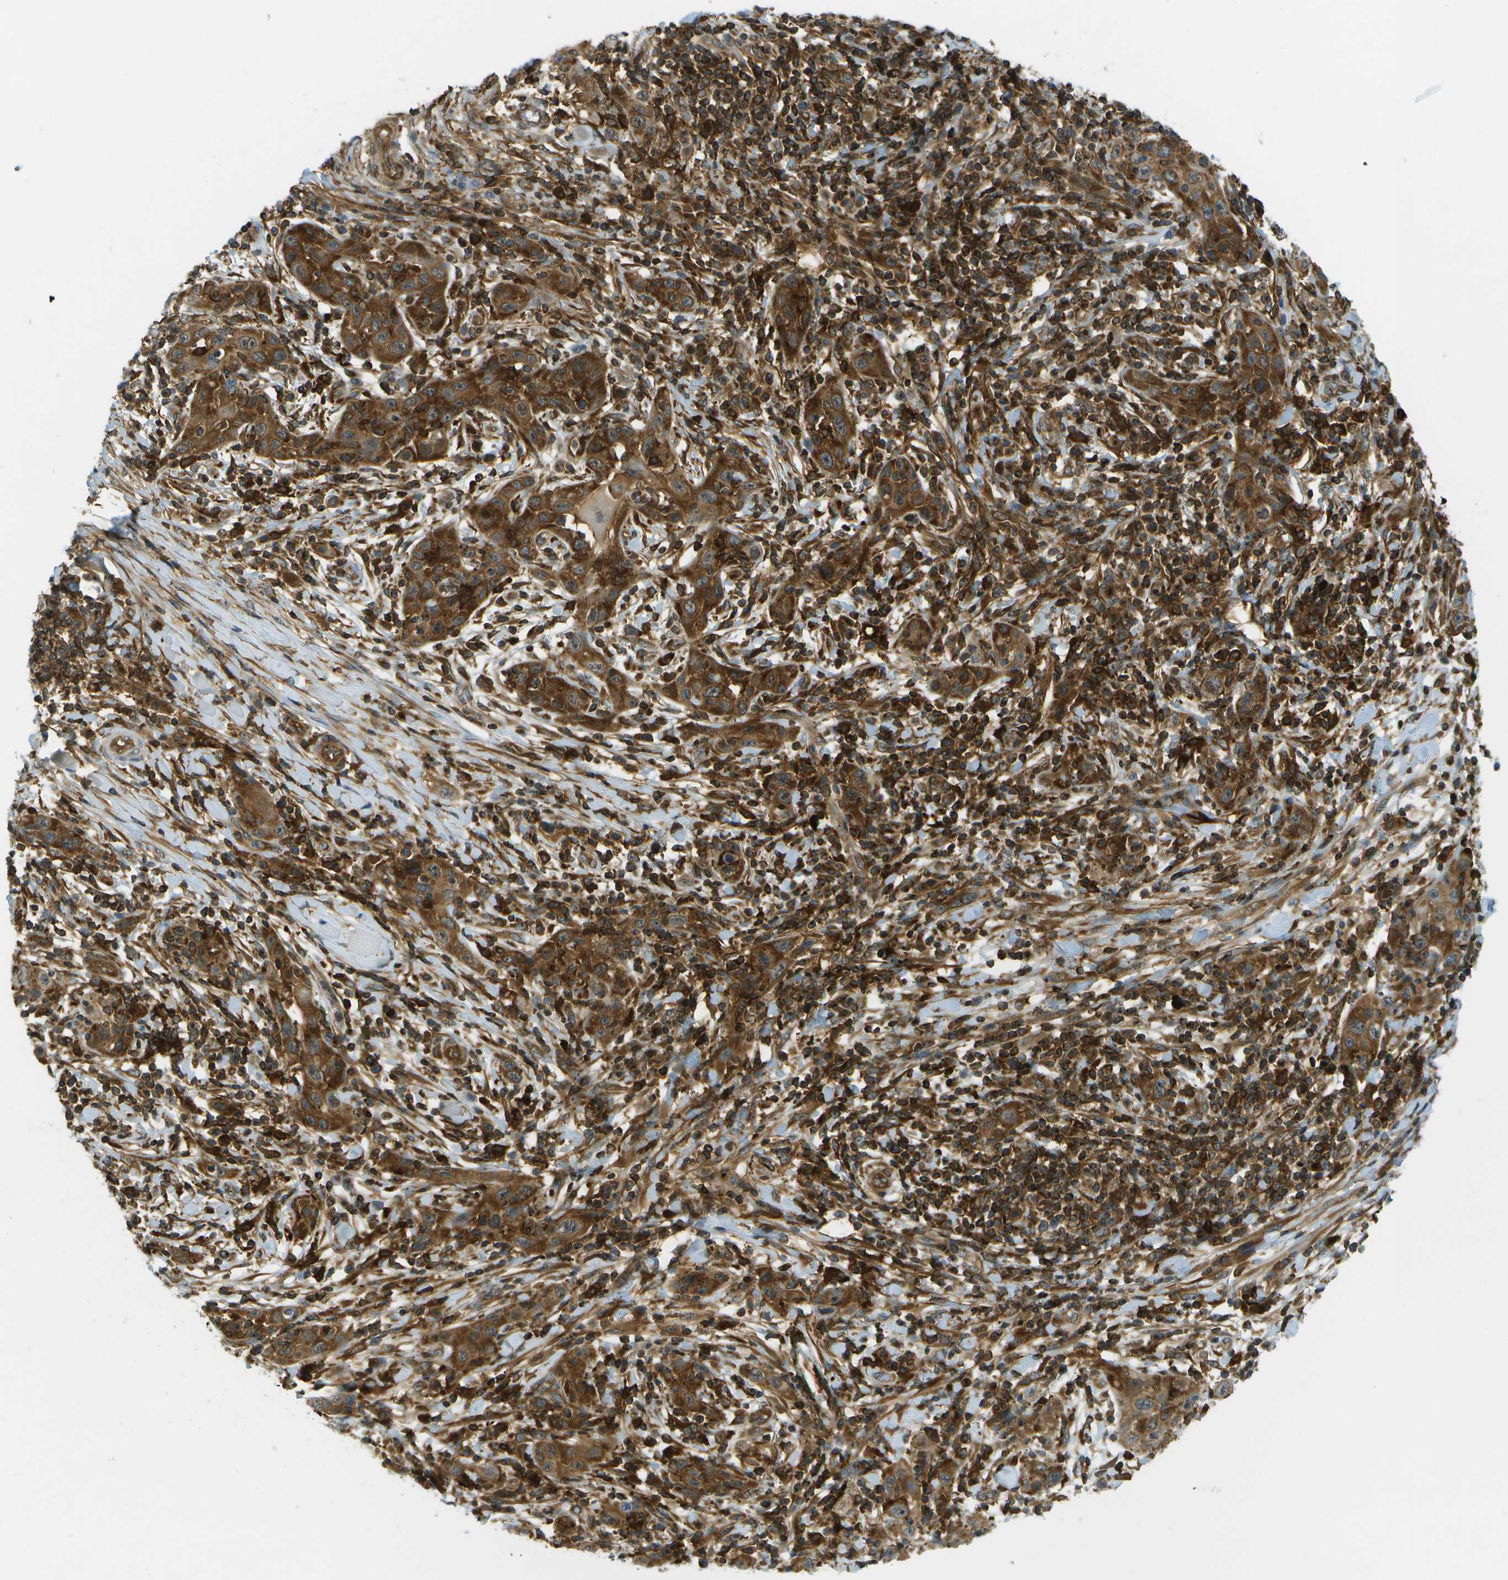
{"staining": {"intensity": "strong", "quantity": ">75%", "location": "cytoplasmic/membranous"}, "tissue": "skin cancer", "cell_type": "Tumor cells", "image_type": "cancer", "snomed": [{"axis": "morphology", "description": "Squamous cell carcinoma, NOS"}, {"axis": "topography", "description": "Skin"}], "caption": "Squamous cell carcinoma (skin) tissue exhibits strong cytoplasmic/membranous expression in about >75% of tumor cells, visualized by immunohistochemistry.", "gene": "TMTC1", "patient": {"sex": "female", "age": 88}}